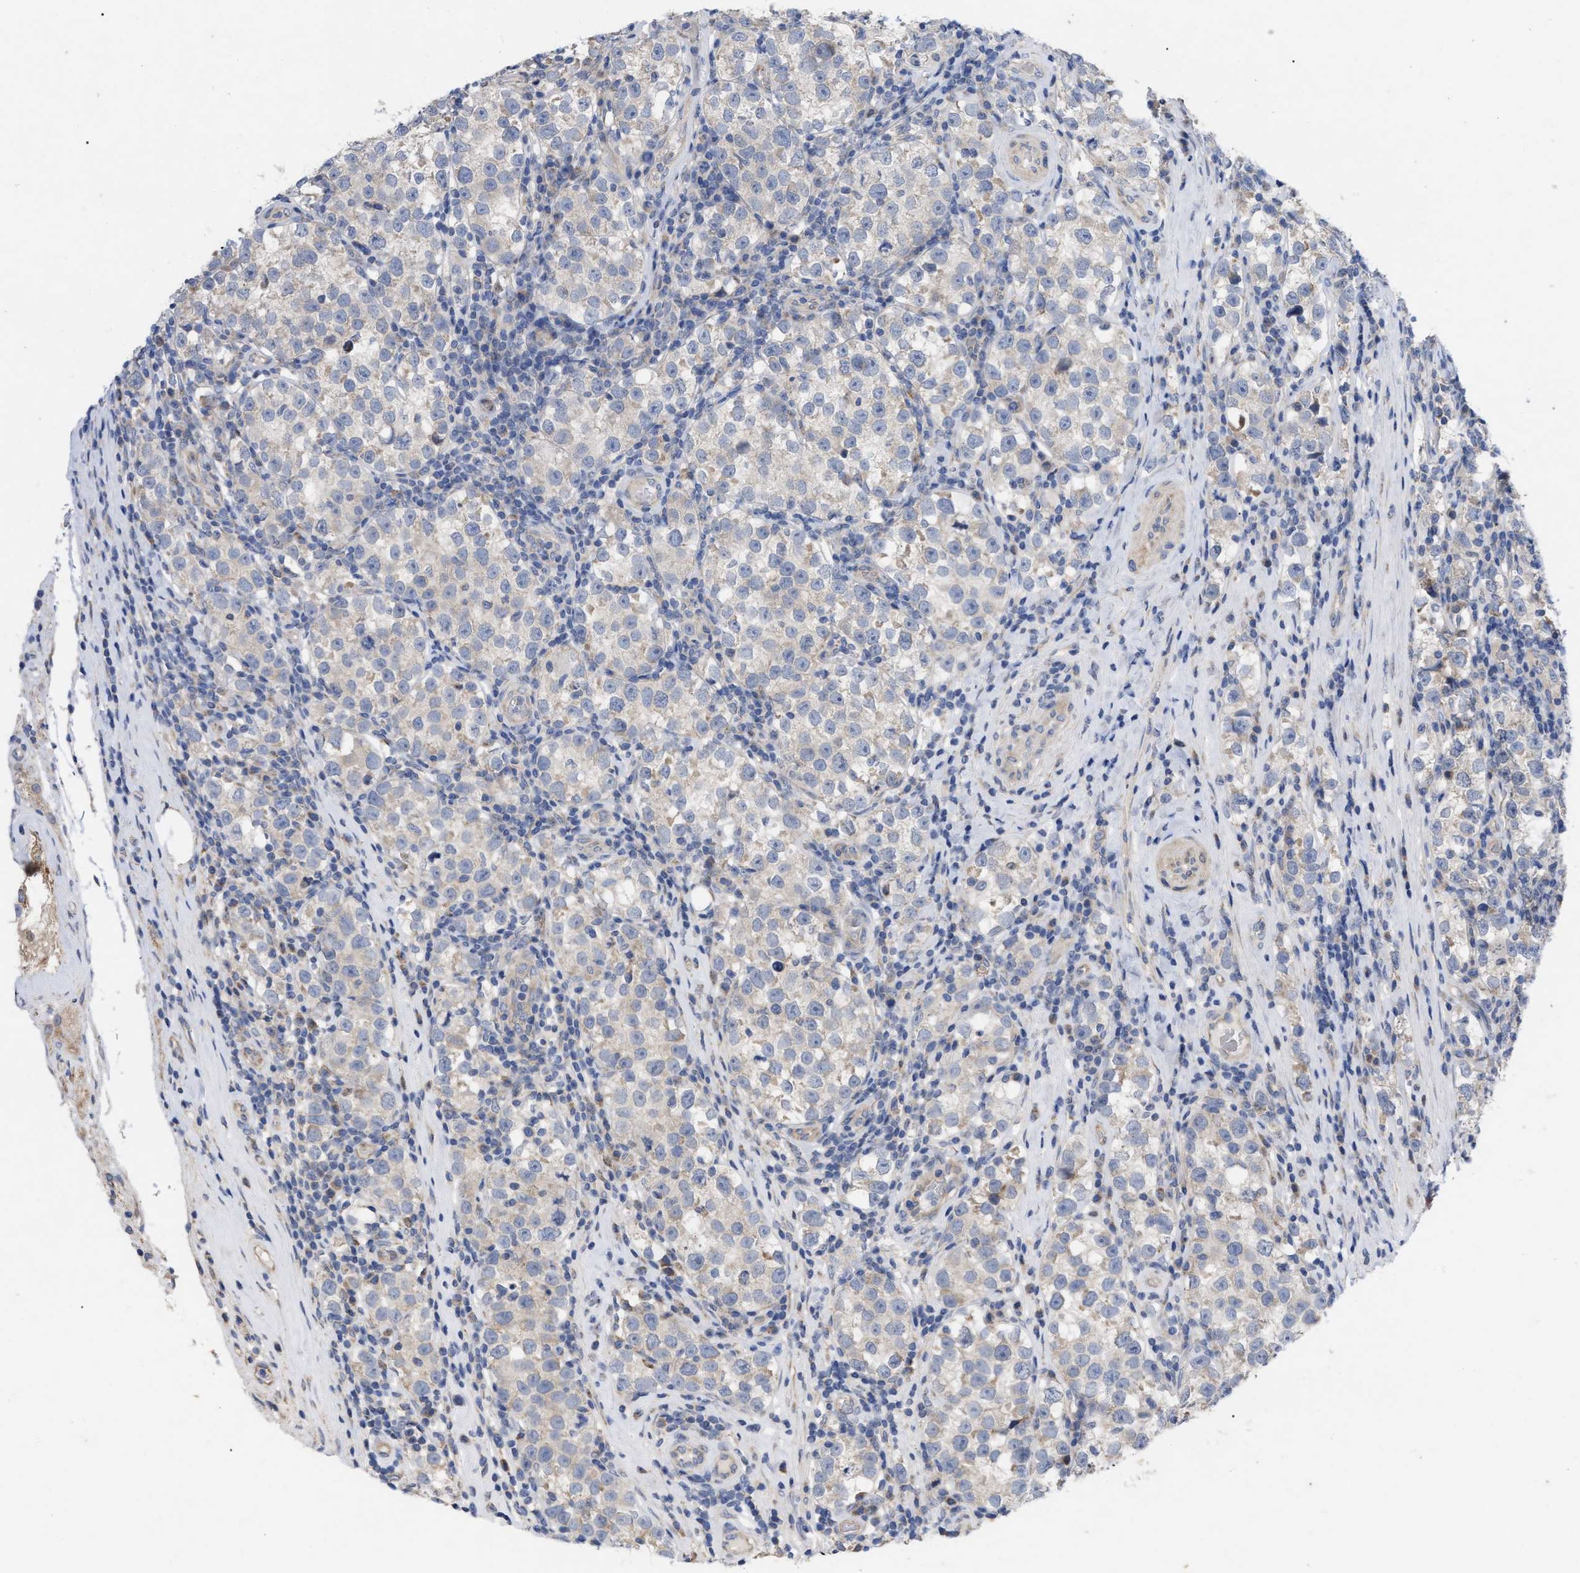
{"staining": {"intensity": "negative", "quantity": "none", "location": "none"}, "tissue": "testis cancer", "cell_type": "Tumor cells", "image_type": "cancer", "snomed": [{"axis": "morphology", "description": "Normal tissue, NOS"}, {"axis": "morphology", "description": "Seminoma, NOS"}, {"axis": "topography", "description": "Testis"}], "caption": "Immunohistochemistry histopathology image of human testis cancer (seminoma) stained for a protein (brown), which reveals no staining in tumor cells.", "gene": "VIP", "patient": {"sex": "male", "age": 43}}